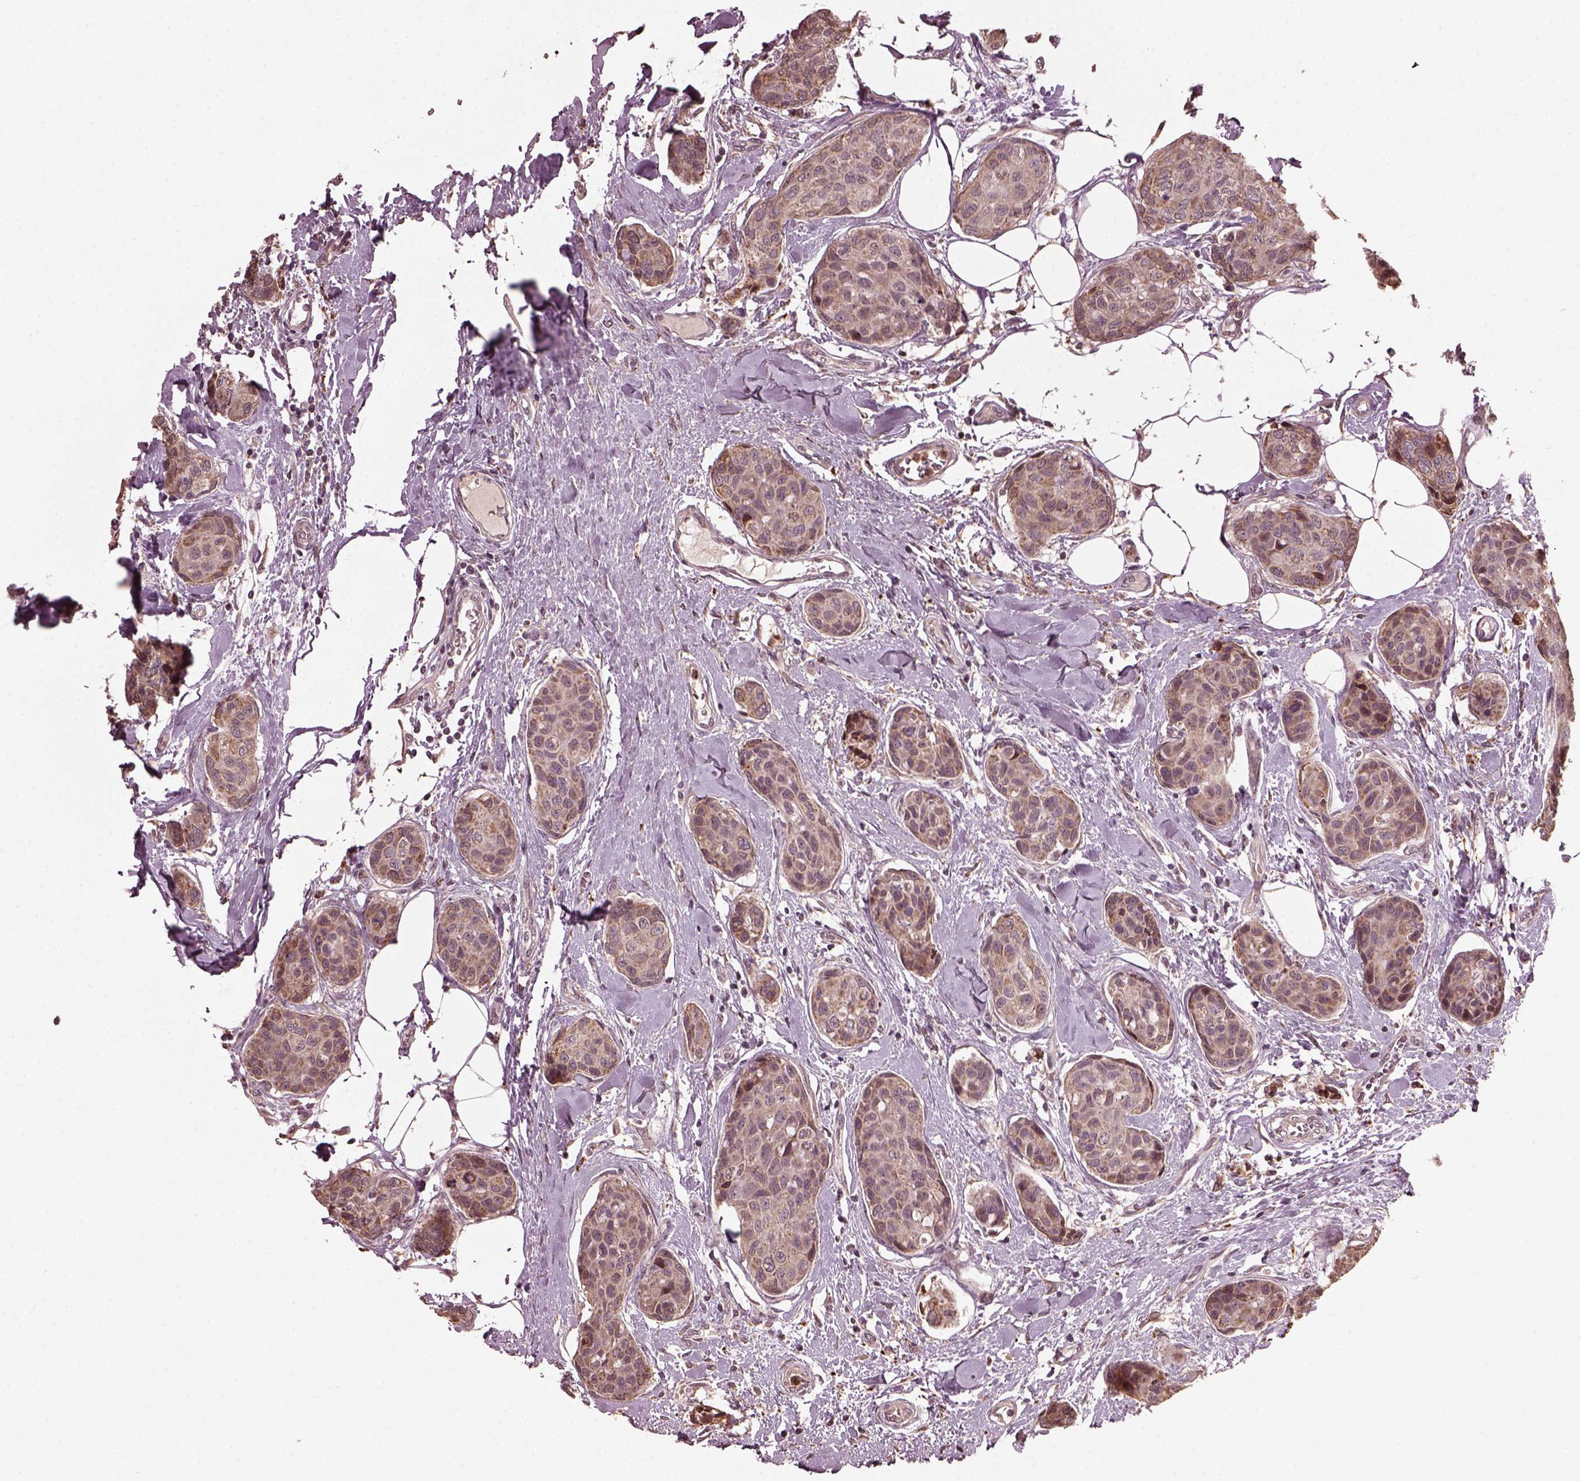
{"staining": {"intensity": "weak", "quantity": ">75%", "location": "cytoplasmic/membranous"}, "tissue": "breast cancer", "cell_type": "Tumor cells", "image_type": "cancer", "snomed": [{"axis": "morphology", "description": "Duct carcinoma"}, {"axis": "topography", "description": "Breast"}], "caption": "Immunohistochemistry (IHC) (DAB (3,3'-diaminobenzidine)) staining of breast cancer demonstrates weak cytoplasmic/membranous protein positivity in approximately >75% of tumor cells.", "gene": "RUFY3", "patient": {"sex": "female", "age": 80}}